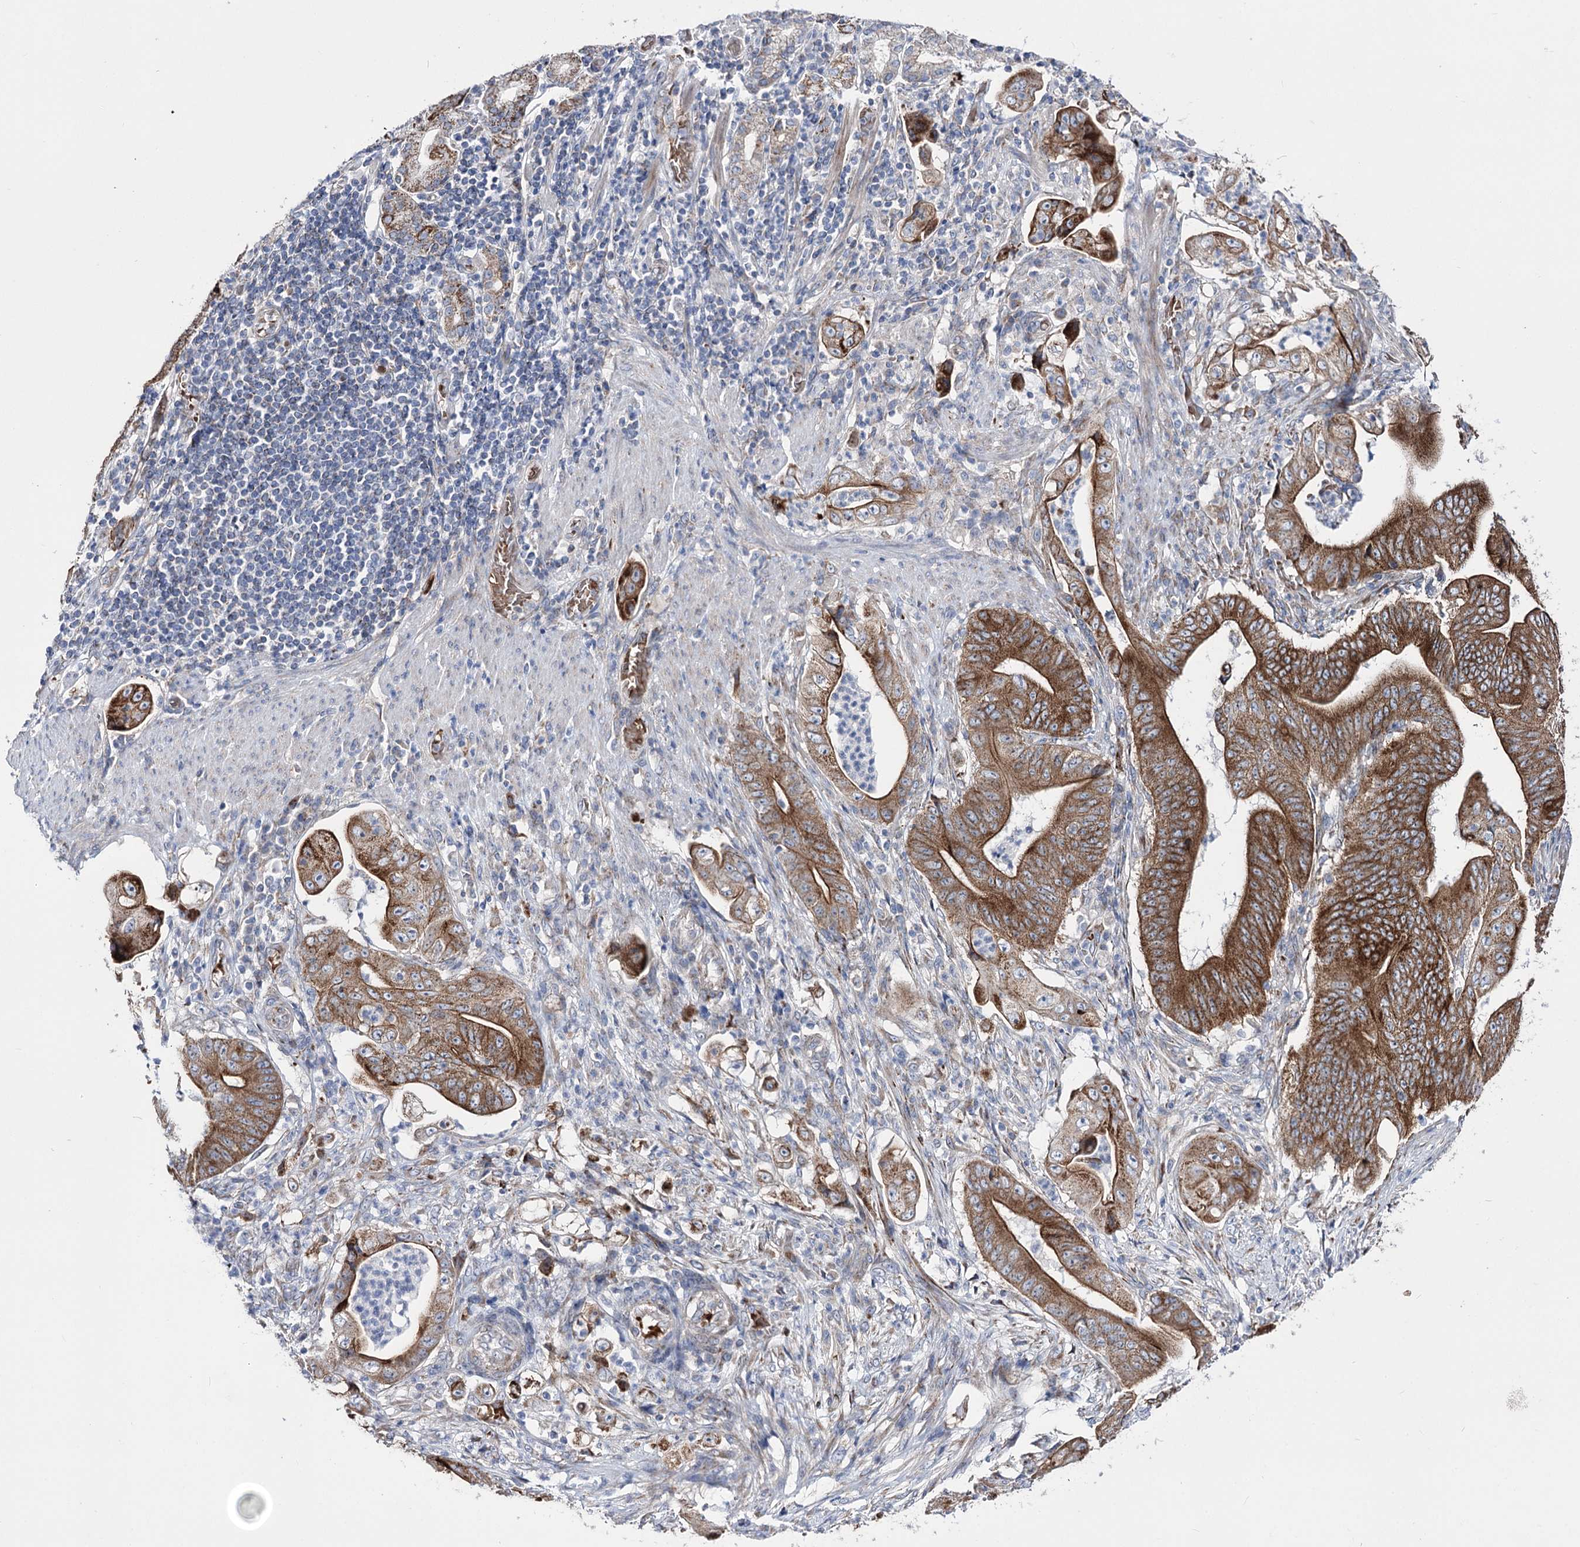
{"staining": {"intensity": "moderate", "quantity": ">75%", "location": "cytoplasmic/membranous"}, "tissue": "stomach cancer", "cell_type": "Tumor cells", "image_type": "cancer", "snomed": [{"axis": "morphology", "description": "Adenocarcinoma, NOS"}, {"axis": "topography", "description": "Stomach"}], "caption": "Brown immunohistochemical staining in stomach cancer shows moderate cytoplasmic/membranous positivity in about >75% of tumor cells.", "gene": "OSBPL5", "patient": {"sex": "female", "age": 73}}